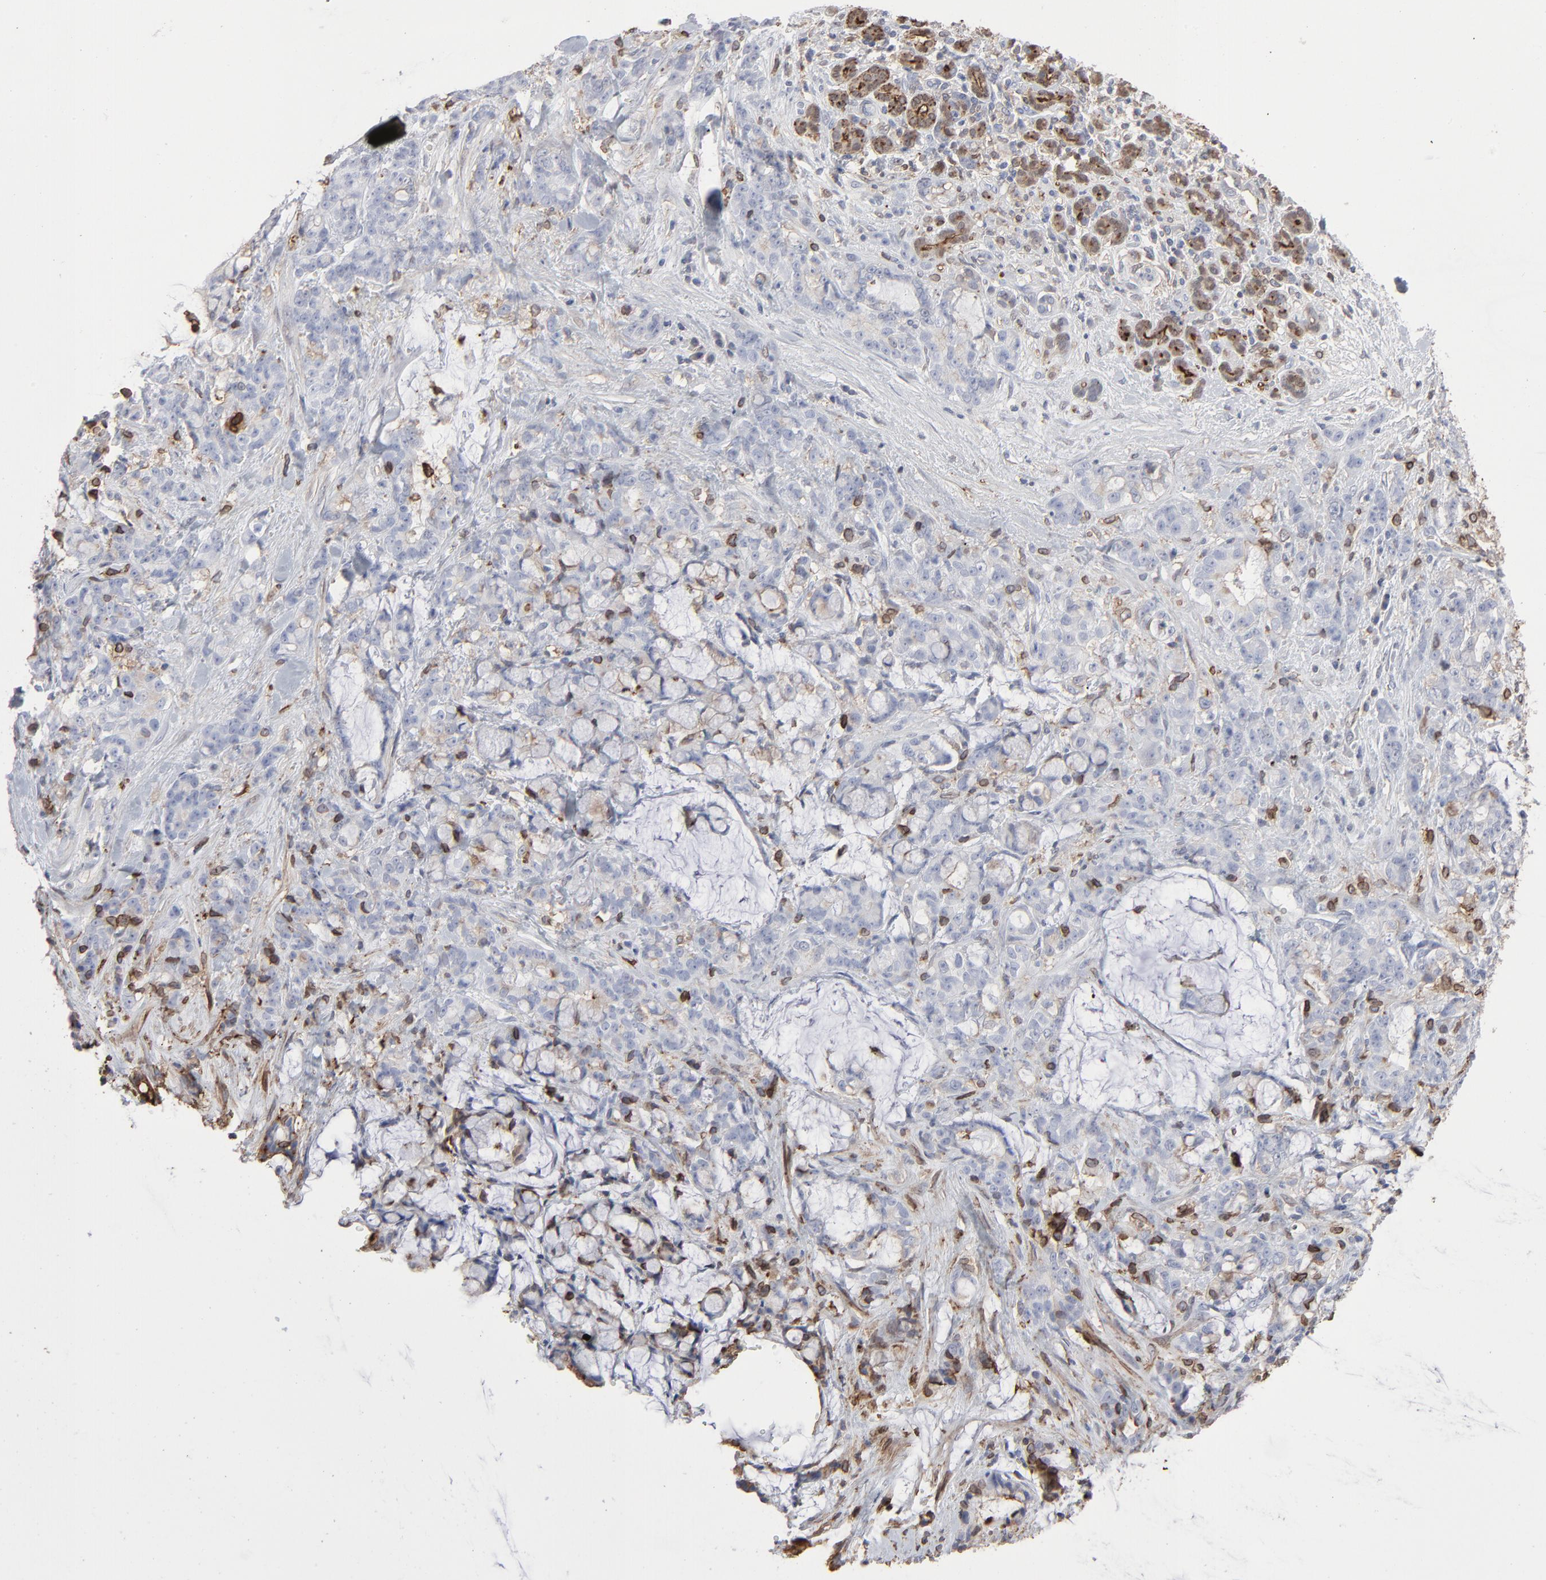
{"staining": {"intensity": "weak", "quantity": "25%-75%", "location": "cytoplasmic/membranous"}, "tissue": "pancreatic cancer", "cell_type": "Tumor cells", "image_type": "cancer", "snomed": [{"axis": "morphology", "description": "Adenocarcinoma, NOS"}, {"axis": "topography", "description": "Pancreas"}], "caption": "Weak cytoplasmic/membranous protein staining is appreciated in about 25%-75% of tumor cells in pancreatic cancer (adenocarcinoma). (DAB (3,3'-diaminobenzidine) IHC, brown staining for protein, blue staining for nuclei).", "gene": "ANXA5", "patient": {"sex": "female", "age": 73}}